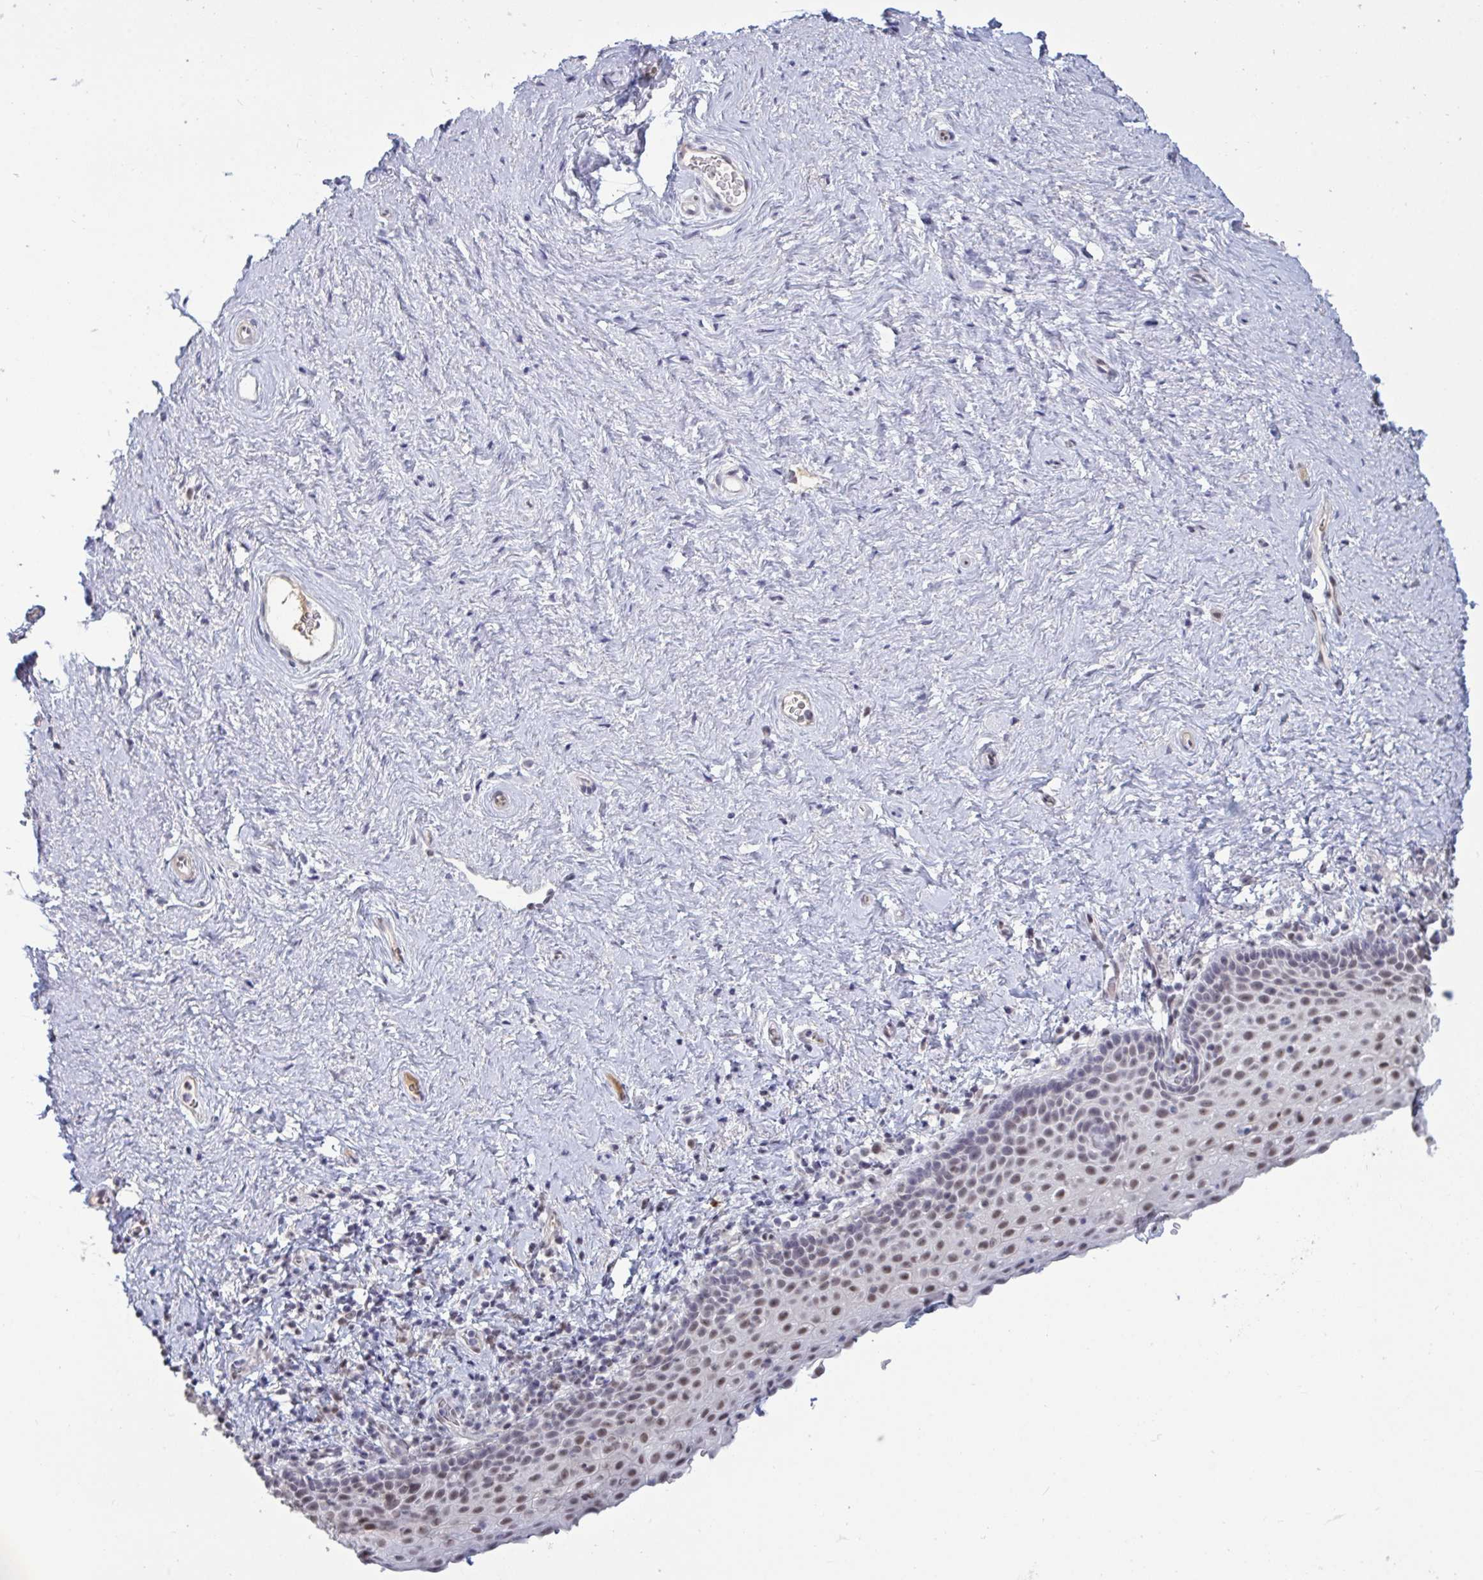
{"staining": {"intensity": "moderate", "quantity": "<25%", "location": "nuclear"}, "tissue": "vagina", "cell_type": "Squamous epithelial cells", "image_type": "normal", "snomed": [{"axis": "morphology", "description": "Normal tissue, NOS"}, {"axis": "topography", "description": "Vagina"}], "caption": "An immunohistochemistry (IHC) micrograph of unremarkable tissue is shown. Protein staining in brown labels moderate nuclear positivity in vagina within squamous epithelial cells.", "gene": "BCL7B", "patient": {"sex": "female", "age": 61}}